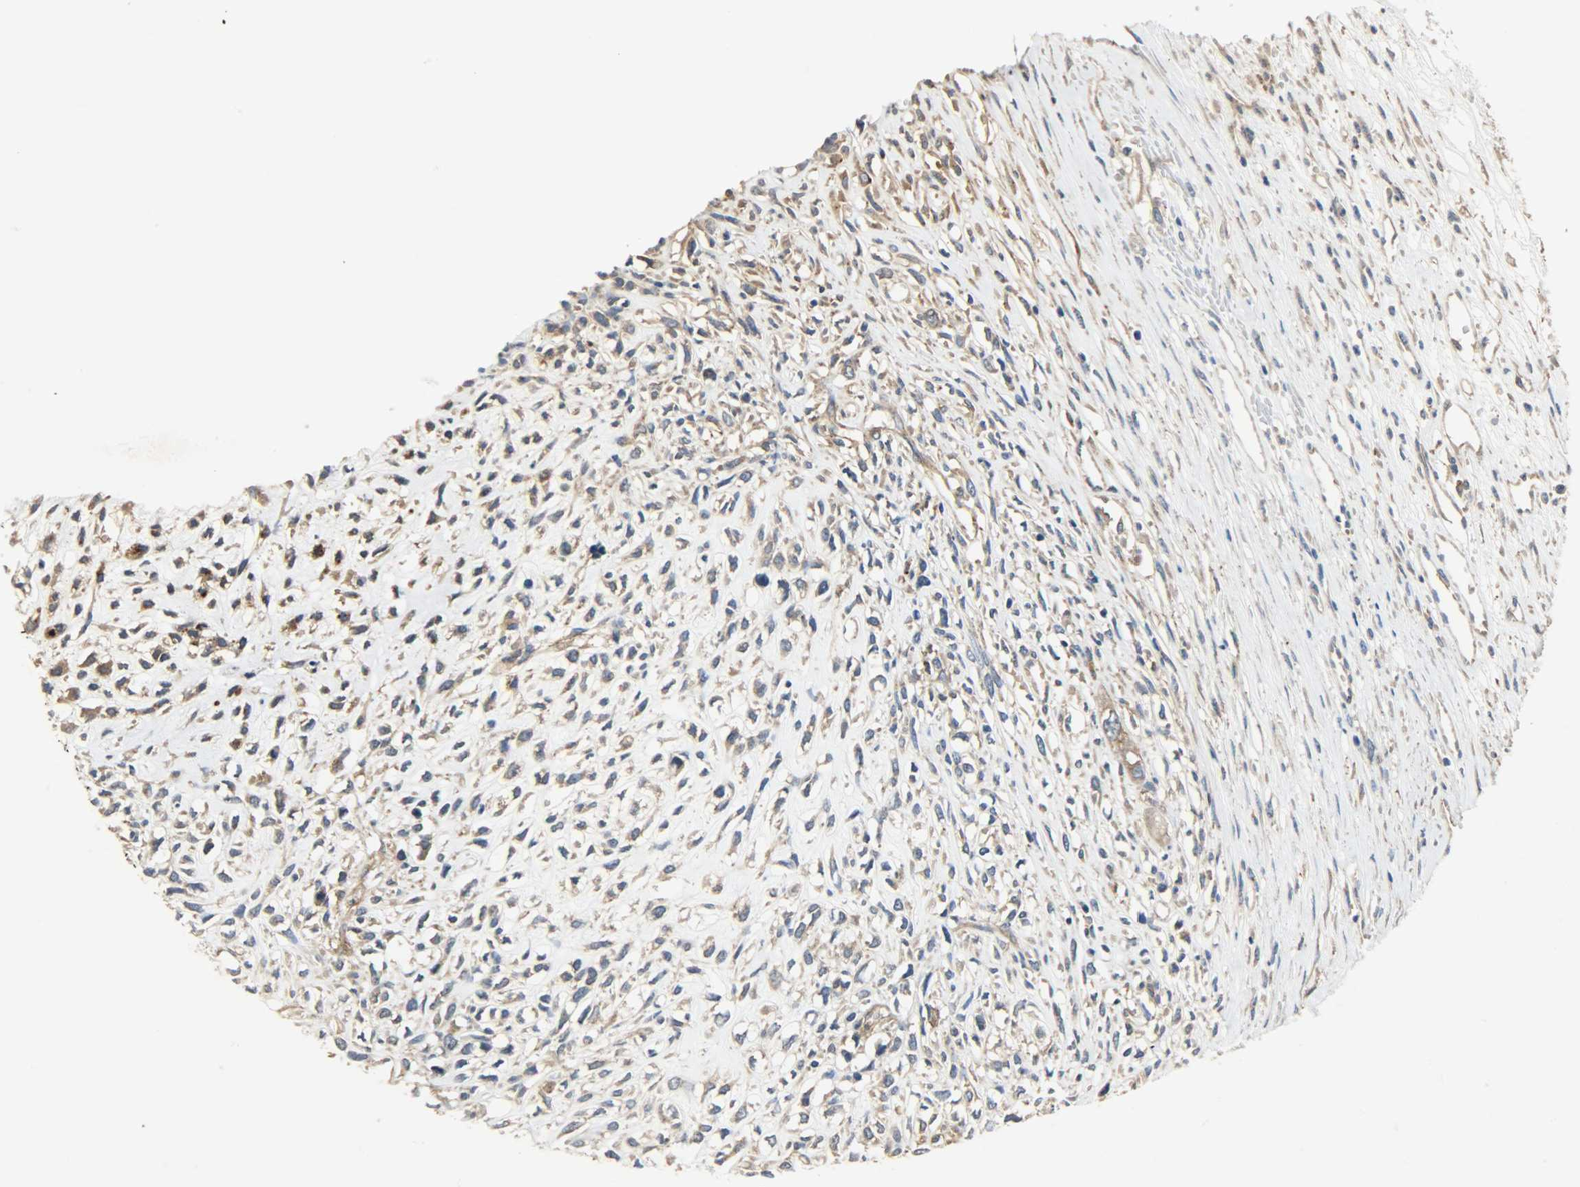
{"staining": {"intensity": "moderate", "quantity": ">75%", "location": "cytoplasmic/membranous"}, "tissue": "head and neck cancer", "cell_type": "Tumor cells", "image_type": "cancer", "snomed": [{"axis": "morphology", "description": "Necrosis, NOS"}, {"axis": "morphology", "description": "Neoplasm, malignant, NOS"}, {"axis": "topography", "description": "Salivary gland"}, {"axis": "topography", "description": "Head-Neck"}], "caption": "A micrograph of human head and neck cancer stained for a protein displays moderate cytoplasmic/membranous brown staining in tumor cells.", "gene": "KIAA1217", "patient": {"sex": "male", "age": 43}}